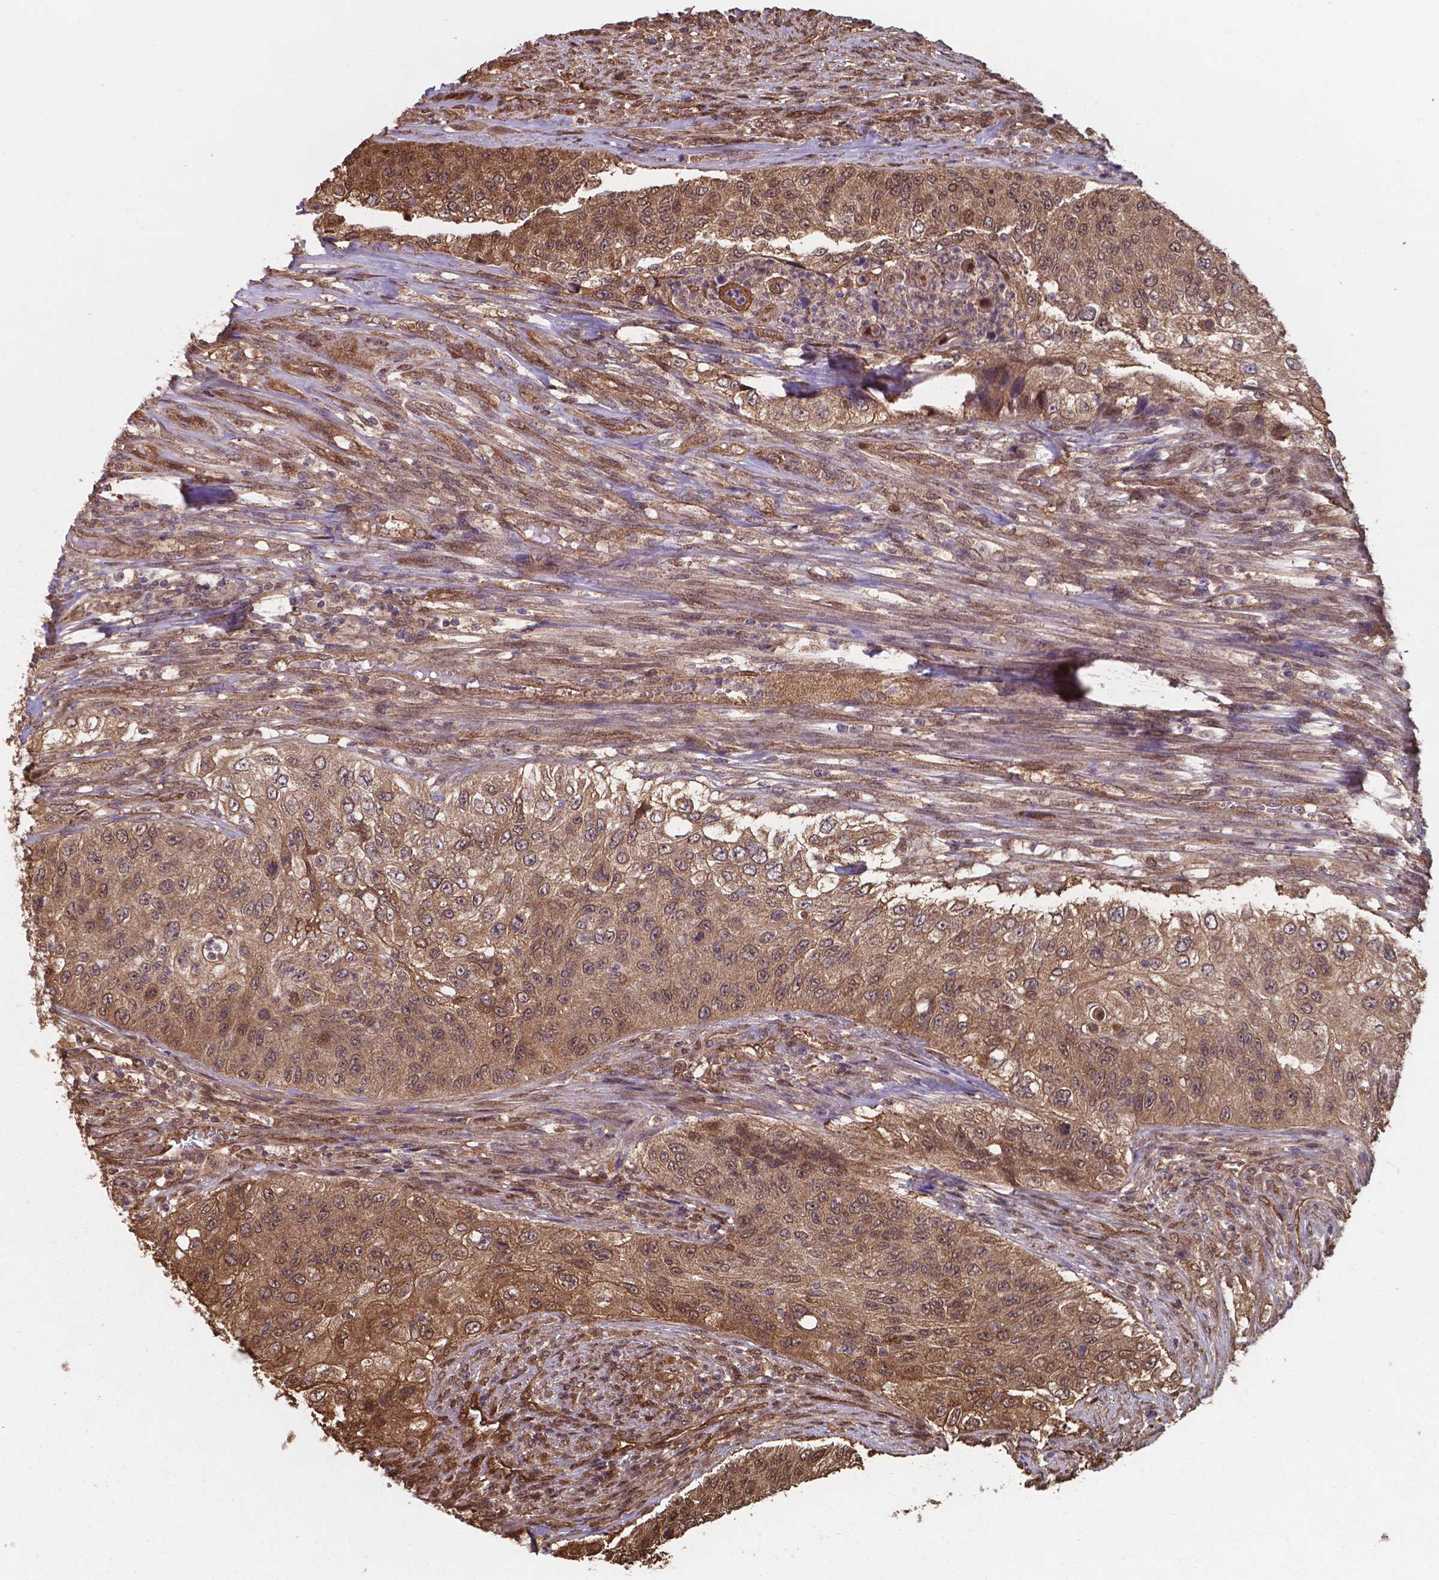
{"staining": {"intensity": "moderate", "quantity": ">75%", "location": "cytoplasmic/membranous,nuclear"}, "tissue": "urothelial cancer", "cell_type": "Tumor cells", "image_type": "cancer", "snomed": [{"axis": "morphology", "description": "Urothelial carcinoma, High grade"}, {"axis": "topography", "description": "Urinary bladder"}], "caption": "Tumor cells demonstrate medium levels of moderate cytoplasmic/membranous and nuclear expression in about >75% of cells in urothelial cancer.", "gene": "CHP2", "patient": {"sex": "female", "age": 60}}